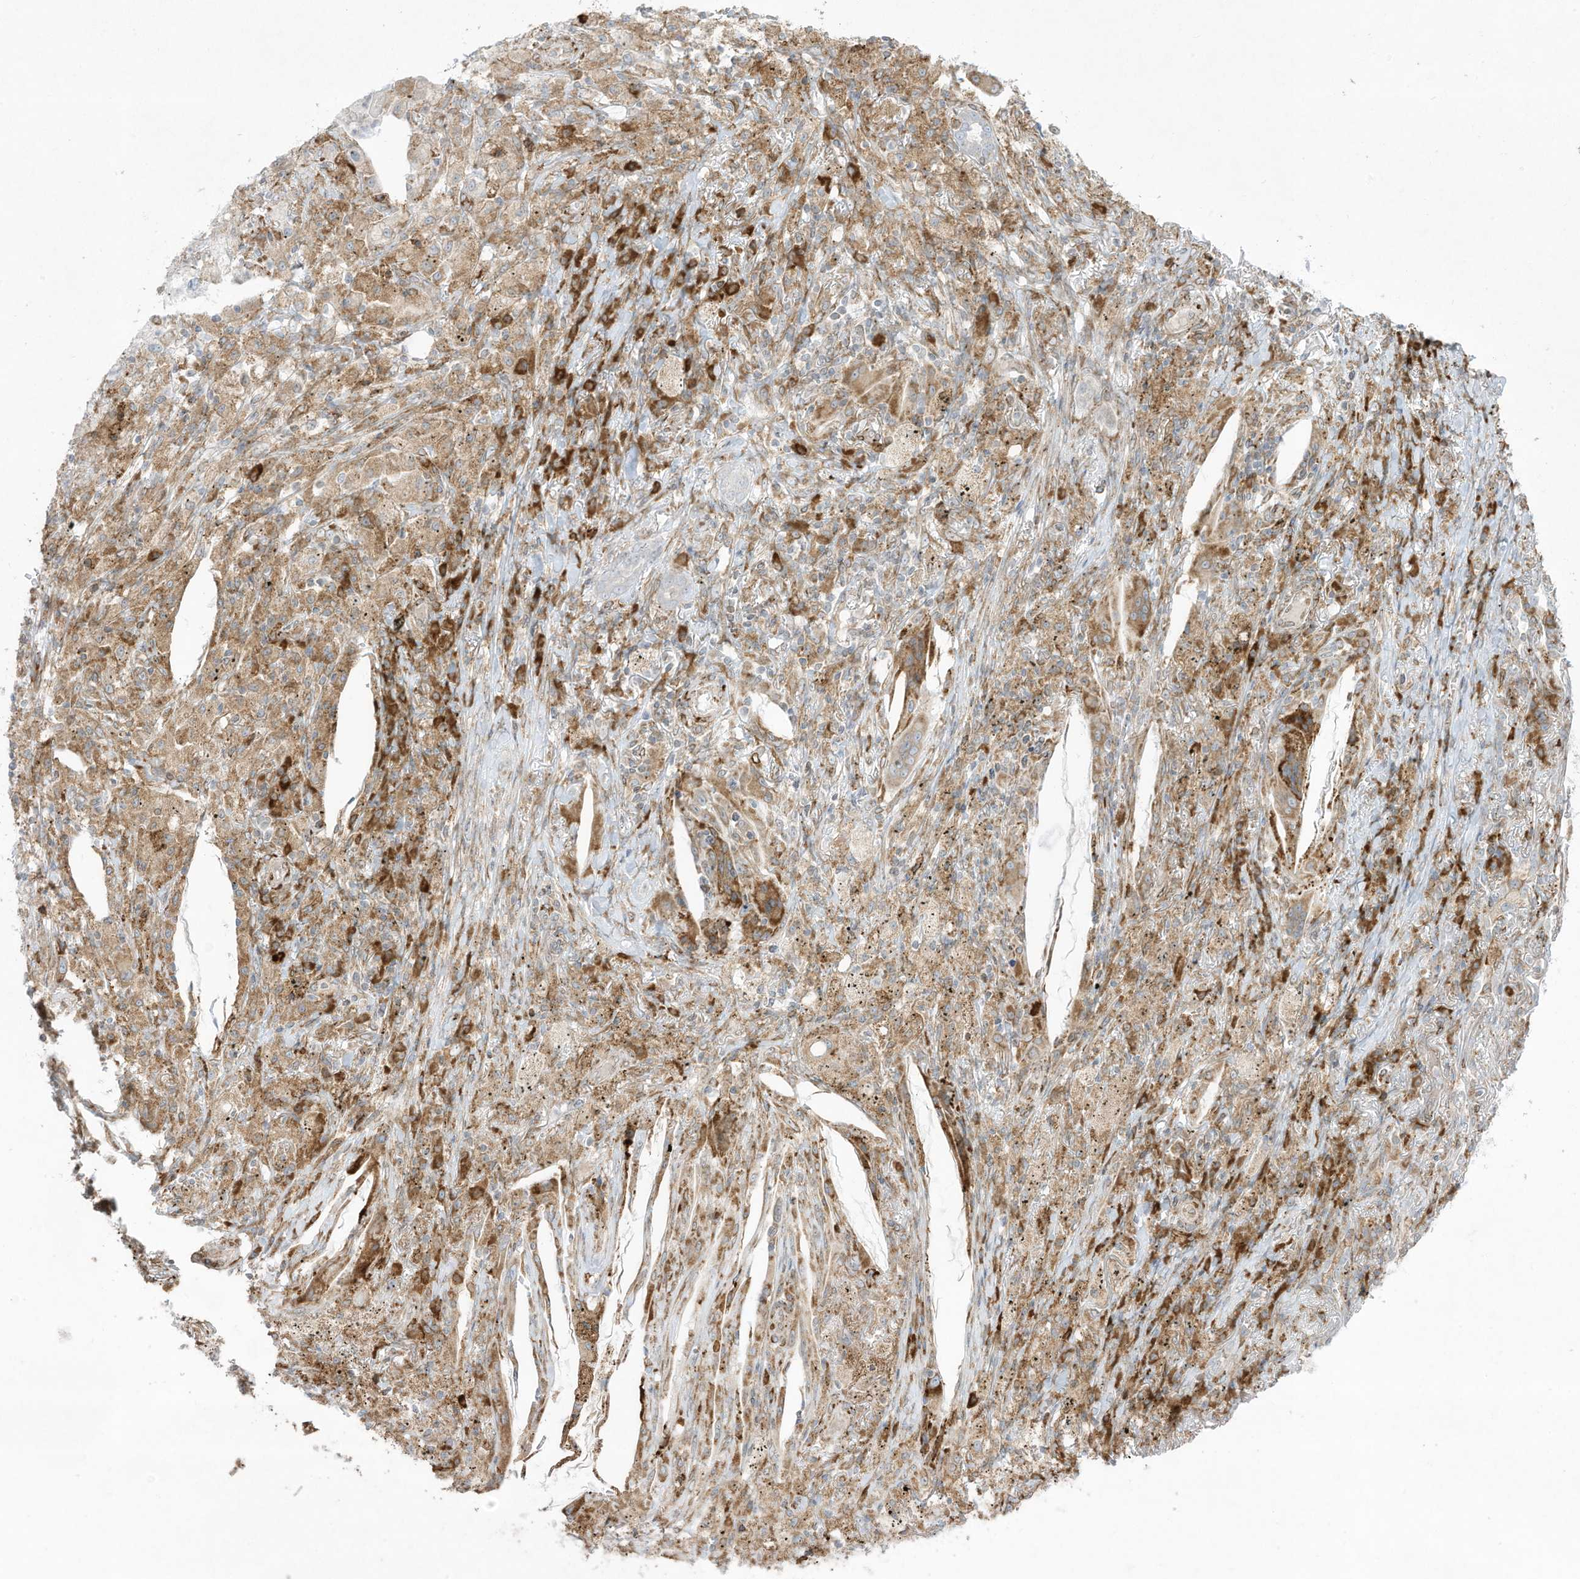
{"staining": {"intensity": "weak", "quantity": ">75%", "location": "cytoplasmic/membranous"}, "tissue": "lung cancer", "cell_type": "Tumor cells", "image_type": "cancer", "snomed": [{"axis": "morphology", "description": "Squamous cell carcinoma, NOS"}, {"axis": "topography", "description": "Lung"}], "caption": "Human lung cancer stained for a protein (brown) shows weak cytoplasmic/membranous positive positivity in about >75% of tumor cells.", "gene": "PTK6", "patient": {"sex": "female", "age": 63}}